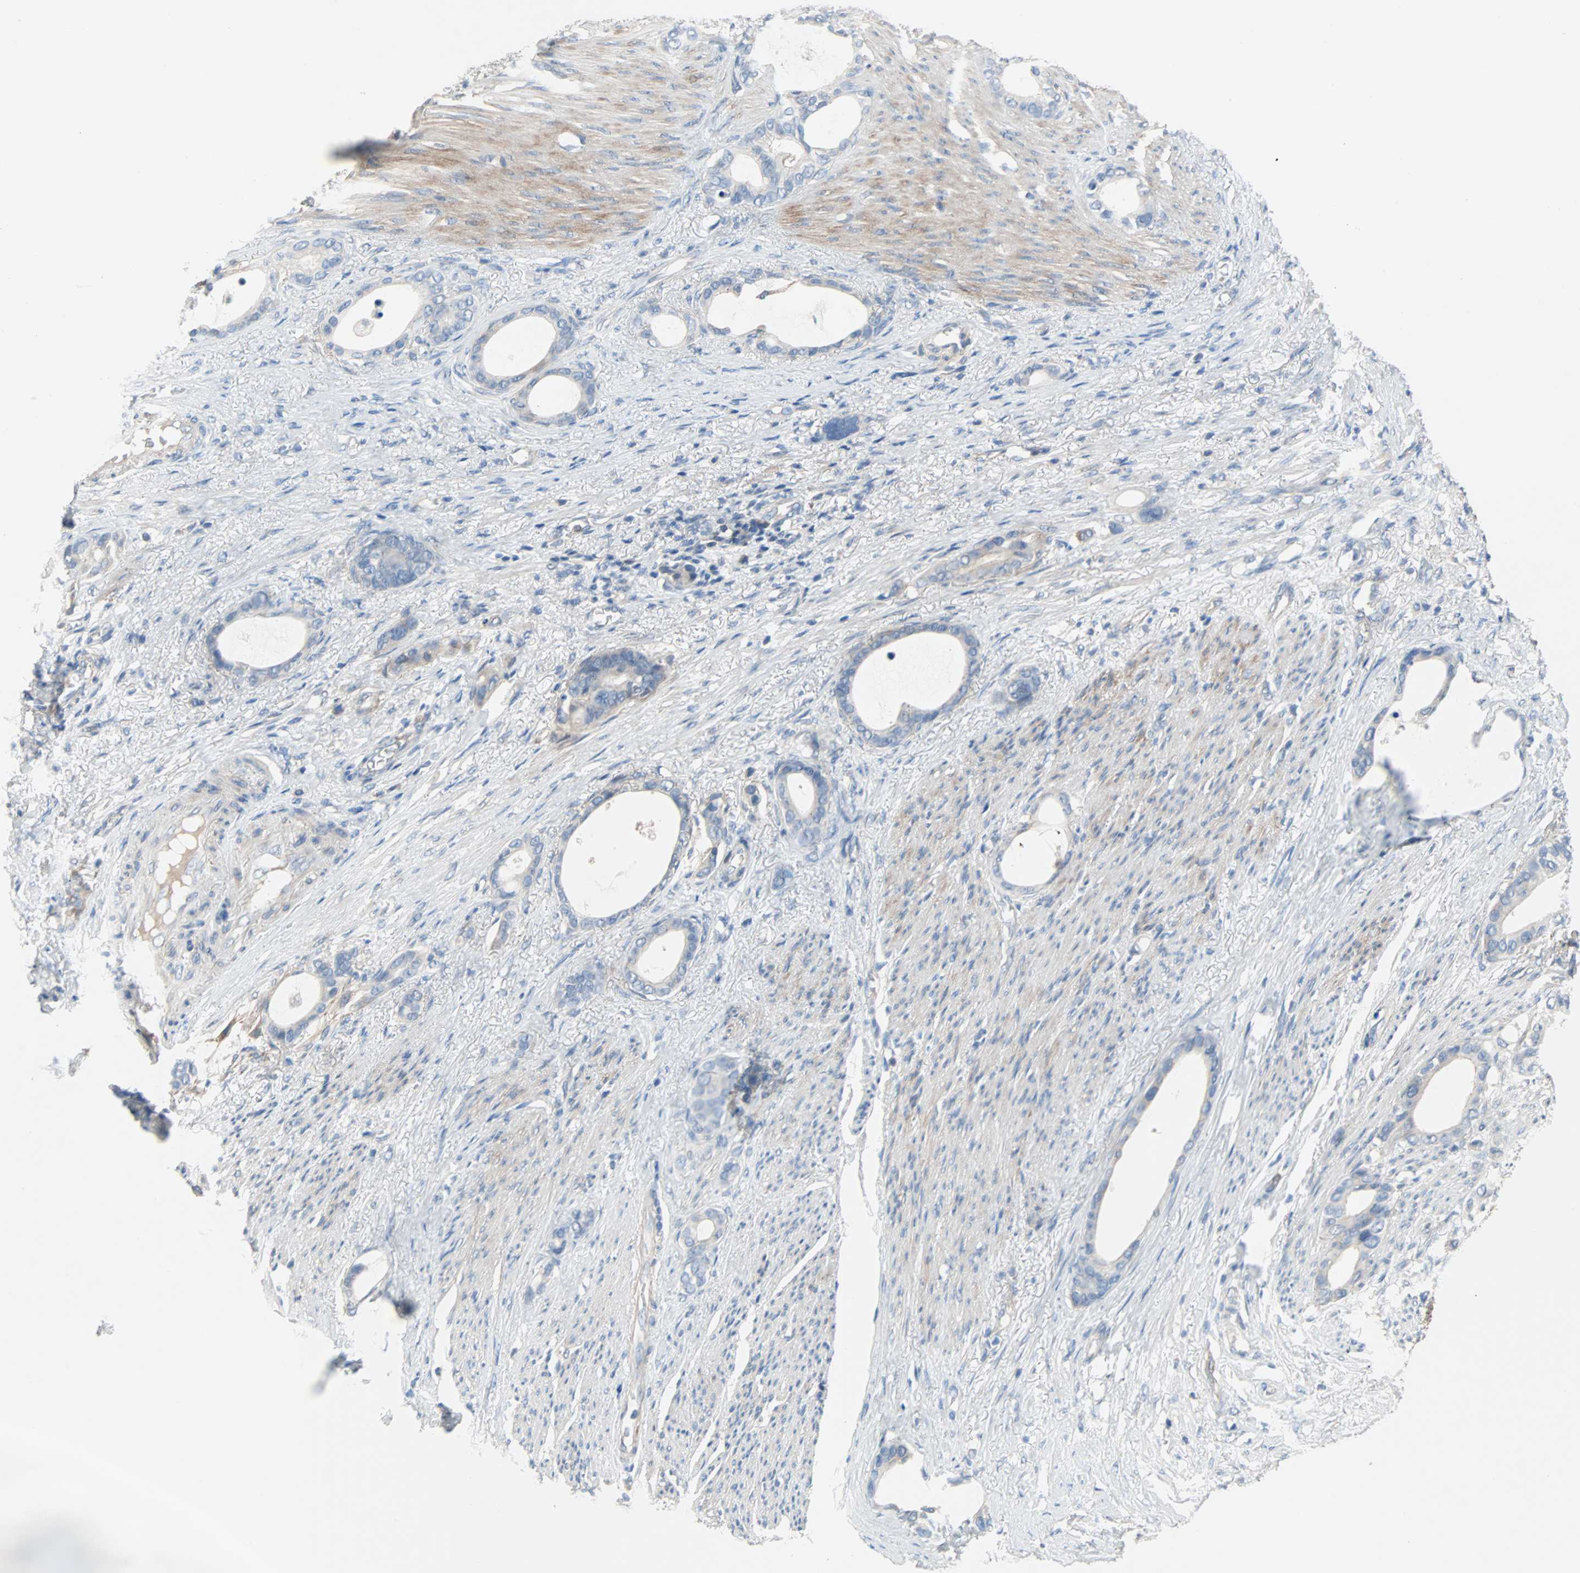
{"staining": {"intensity": "weak", "quantity": "25%-75%", "location": "cytoplasmic/membranous"}, "tissue": "stomach cancer", "cell_type": "Tumor cells", "image_type": "cancer", "snomed": [{"axis": "morphology", "description": "Adenocarcinoma, NOS"}, {"axis": "topography", "description": "Stomach"}], "caption": "A brown stain highlights weak cytoplasmic/membranous expression of a protein in stomach cancer (adenocarcinoma) tumor cells.", "gene": "TNFRSF12A", "patient": {"sex": "female", "age": 75}}